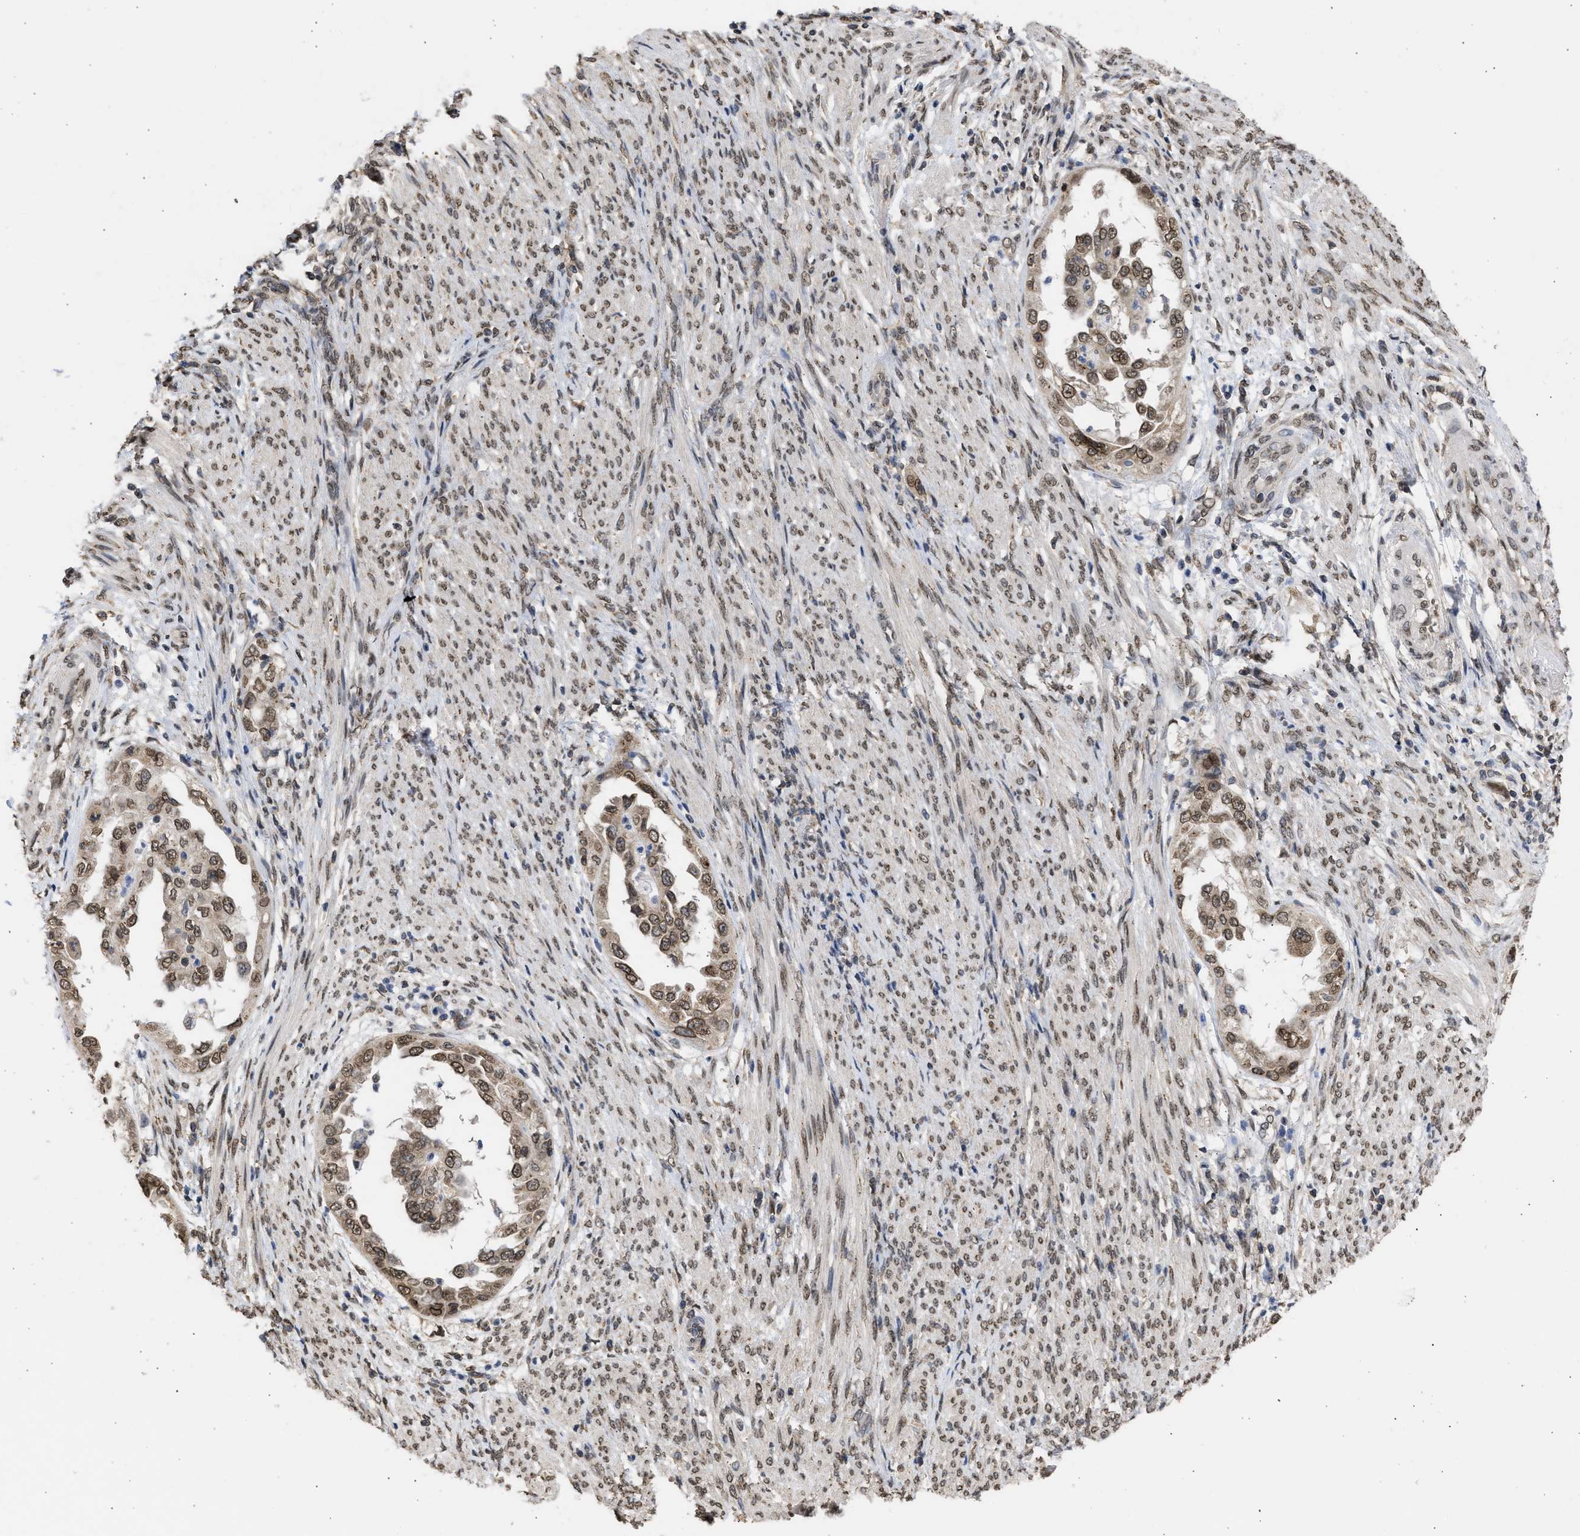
{"staining": {"intensity": "moderate", "quantity": ">75%", "location": "cytoplasmic/membranous,nuclear"}, "tissue": "endometrial cancer", "cell_type": "Tumor cells", "image_type": "cancer", "snomed": [{"axis": "morphology", "description": "Adenocarcinoma, NOS"}, {"axis": "topography", "description": "Endometrium"}], "caption": "Endometrial cancer tissue shows moderate cytoplasmic/membranous and nuclear staining in about >75% of tumor cells, visualized by immunohistochemistry.", "gene": "NUP35", "patient": {"sex": "female", "age": 85}}